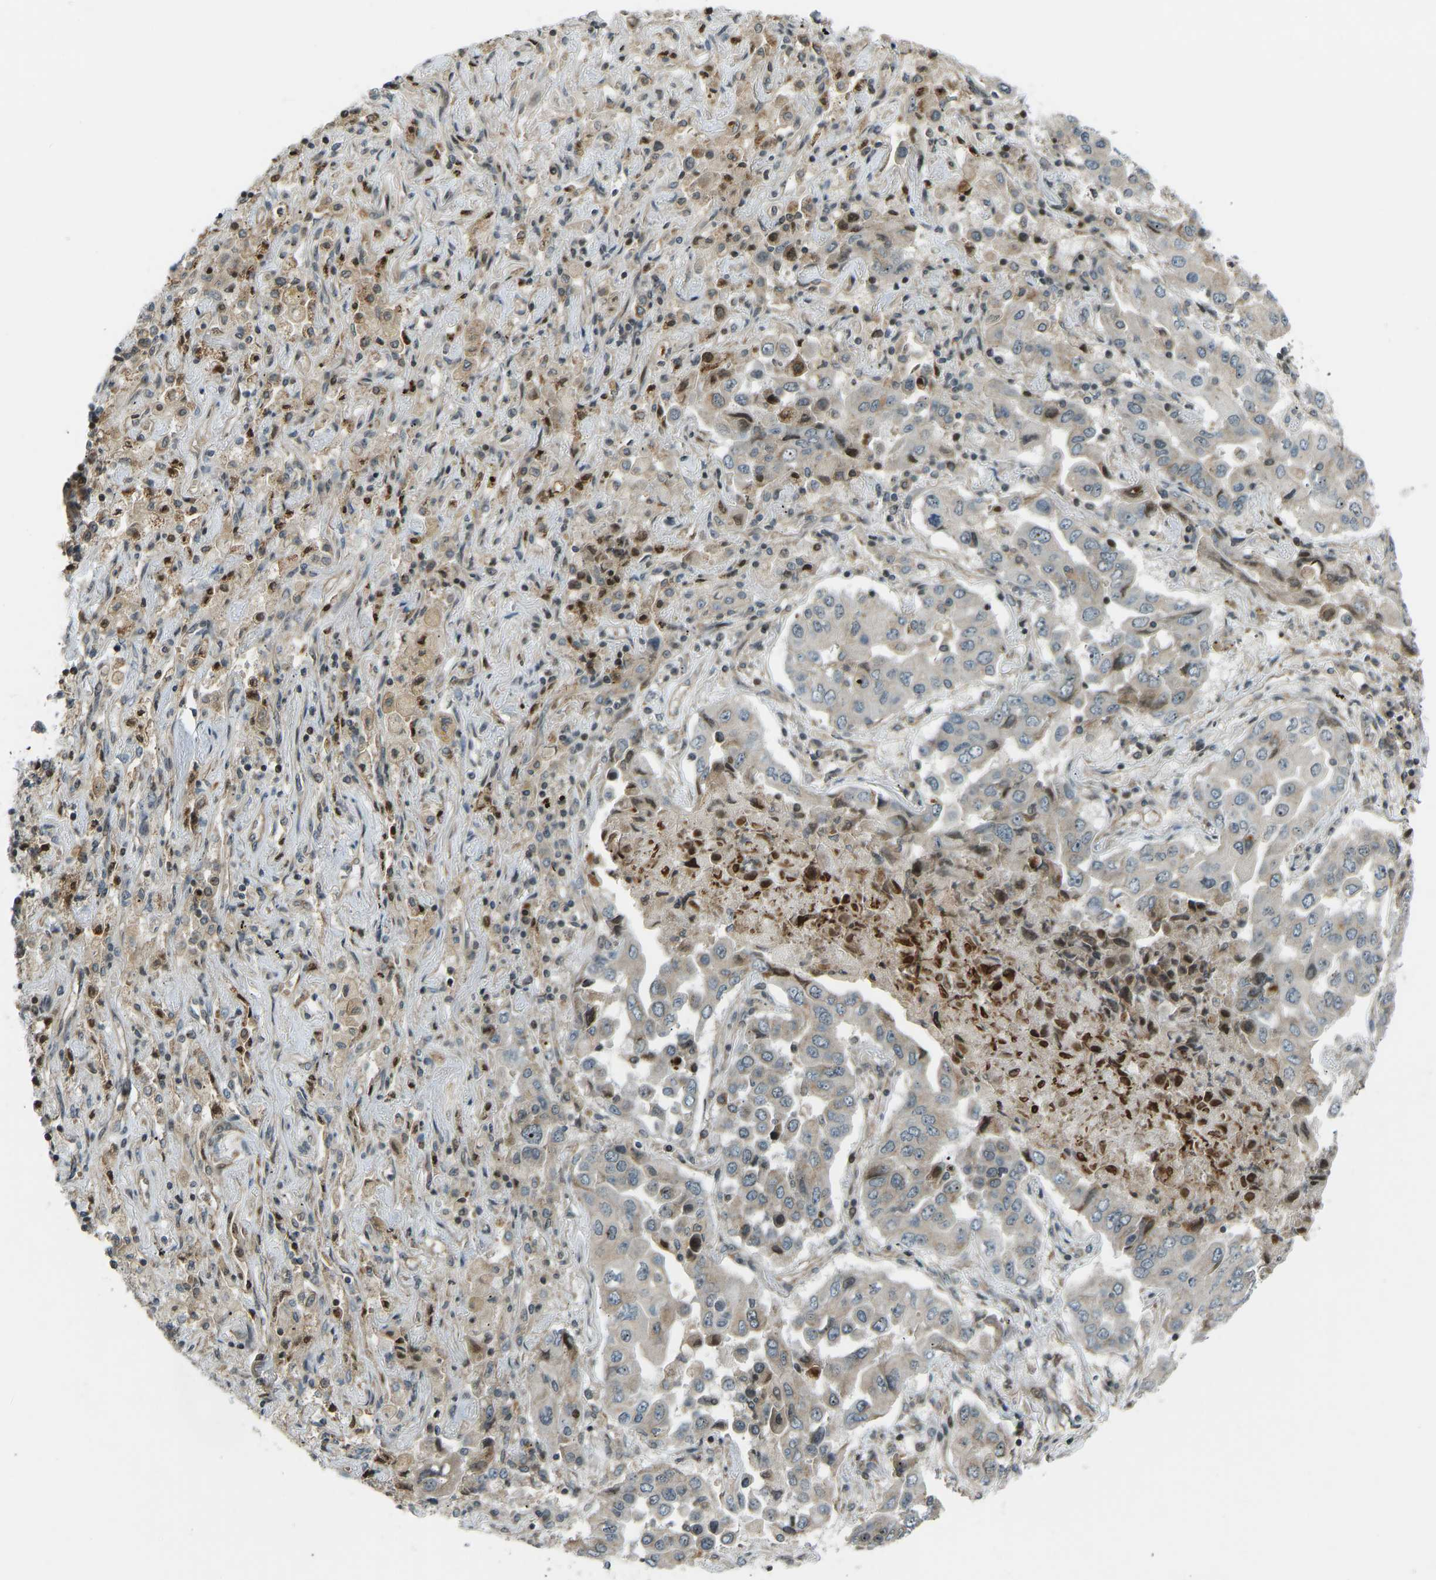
{"staining": {"intensity": "weak", "quantity": "25%-75%", "location": "cytoplasmic/membranous"}, "tissue": "lung cancer", "cell_type": "Tumor cells", "image_type": "cancer", "snomed": [{"axis": "morphology", "description": "Adenocarcinoma, NOS"}, {"axis": "topography", "description": "Lung"}], "caption": "A brown stain shows weak cytoplasmic/membranous positivity of a protein in lung adenocarcinoma tumor cells. (Stains: DAB in brown, nuclei in blue, Microscopy: brightfield microscopy at high magnification).", "gene": "SVOPL", "patient": {"sex": "female", "age": 65}}